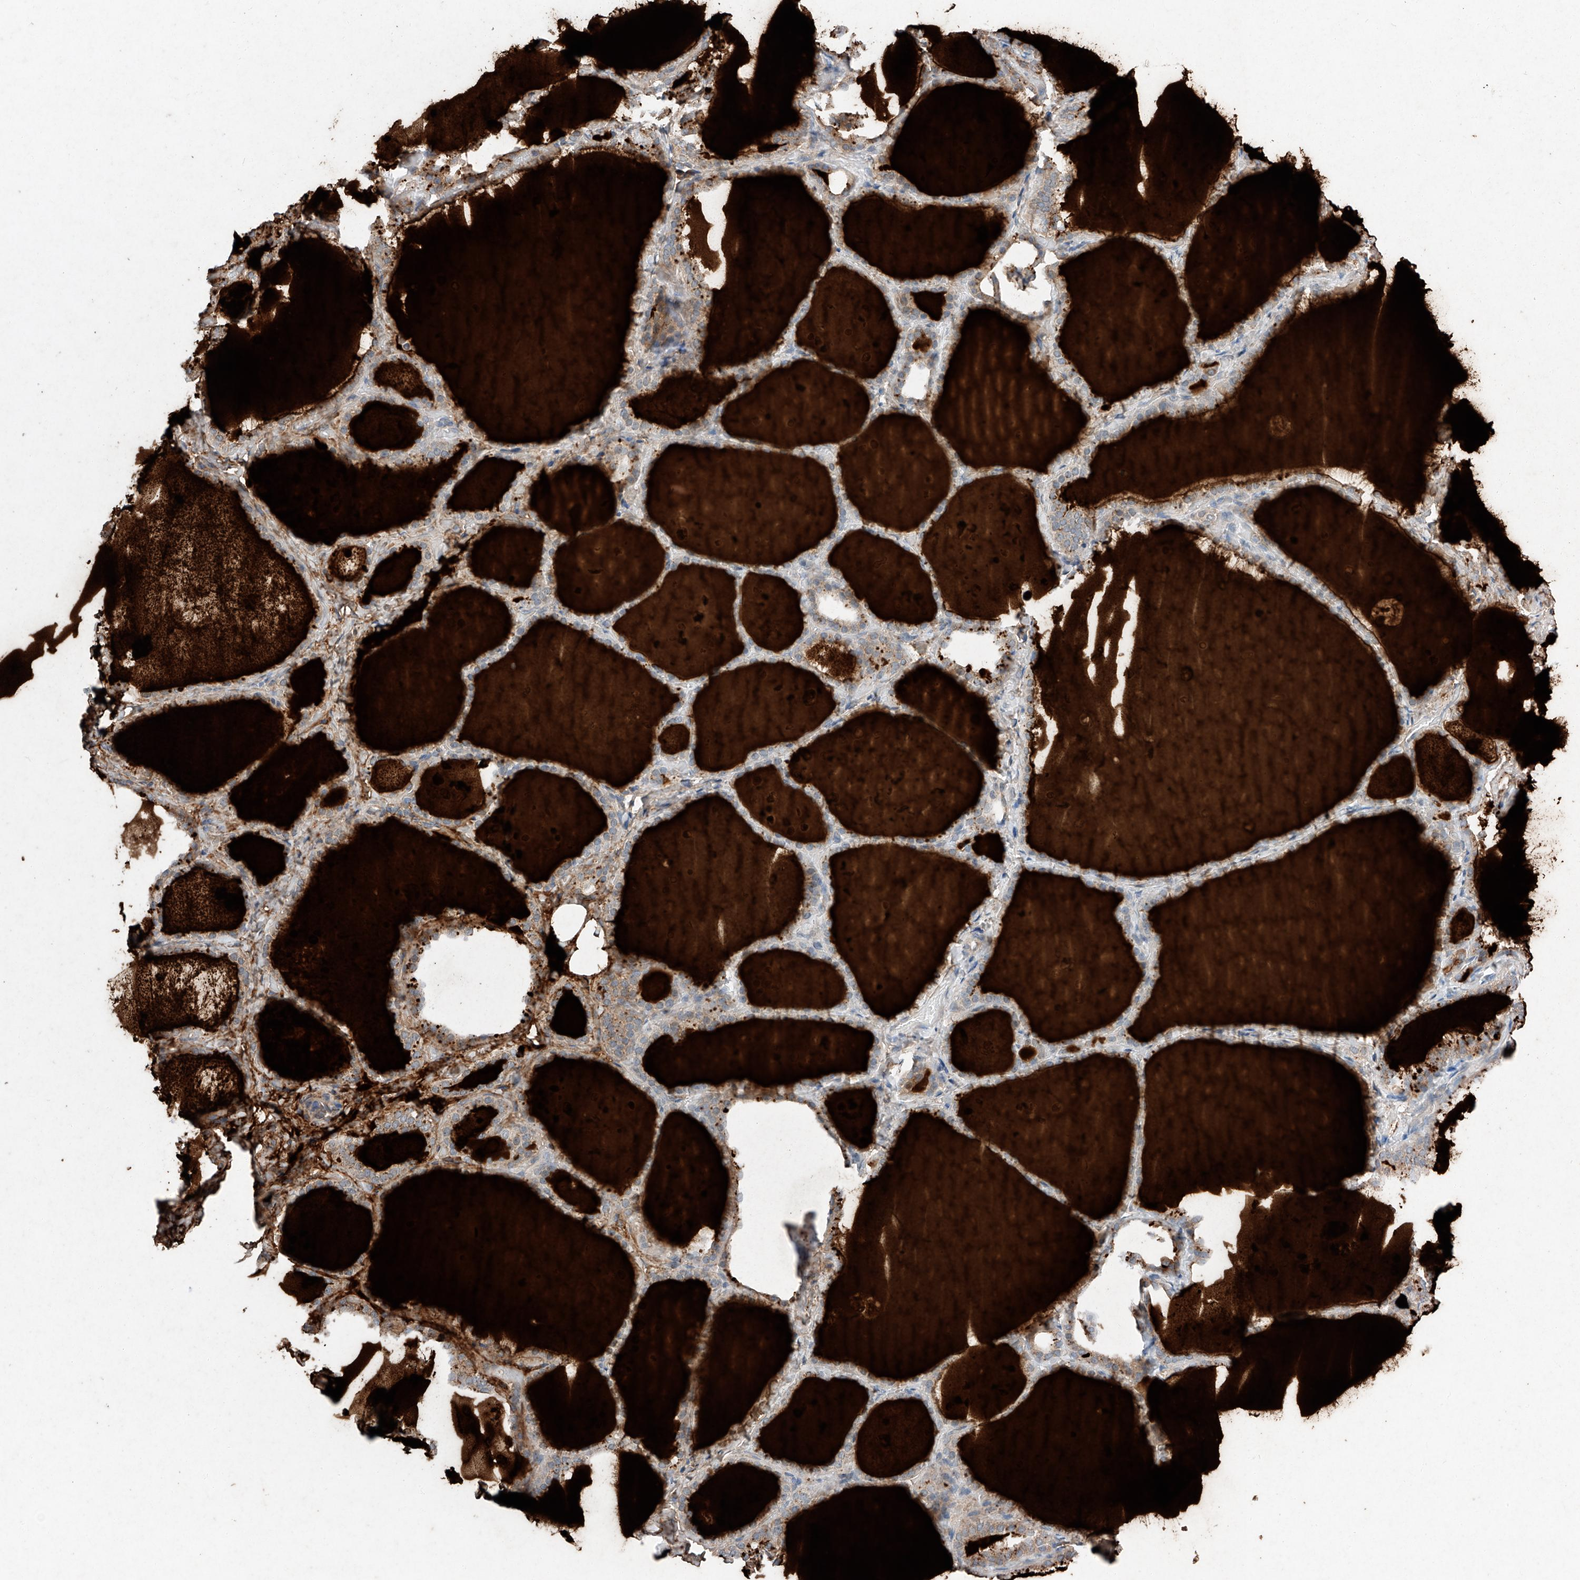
{"staining": {"intensity": "moderate", "quantity": "<25%", "location": "cytoplasmic/membranous"}, "tissue": "thyroid gland", "cell_type": "Glandular cells", "image_type": "normal", "snomed": [{"axis": "morphology", "description": "Normal tissue, NOS"}, {"axis": "topography", "description": "Thyroid gland"}], "caption": "Glandular cells exhibit low levels of moderate cytoplasmic/membranous expression in approximately <25% of cells in normal human thyroid gland. (DAB (3,3'-diaminobenzidine) IHC, brown staining for protein, blue staining for nuclei).", "gene": "RUSC1", "patient": {"sex": "female", "age": 44}}